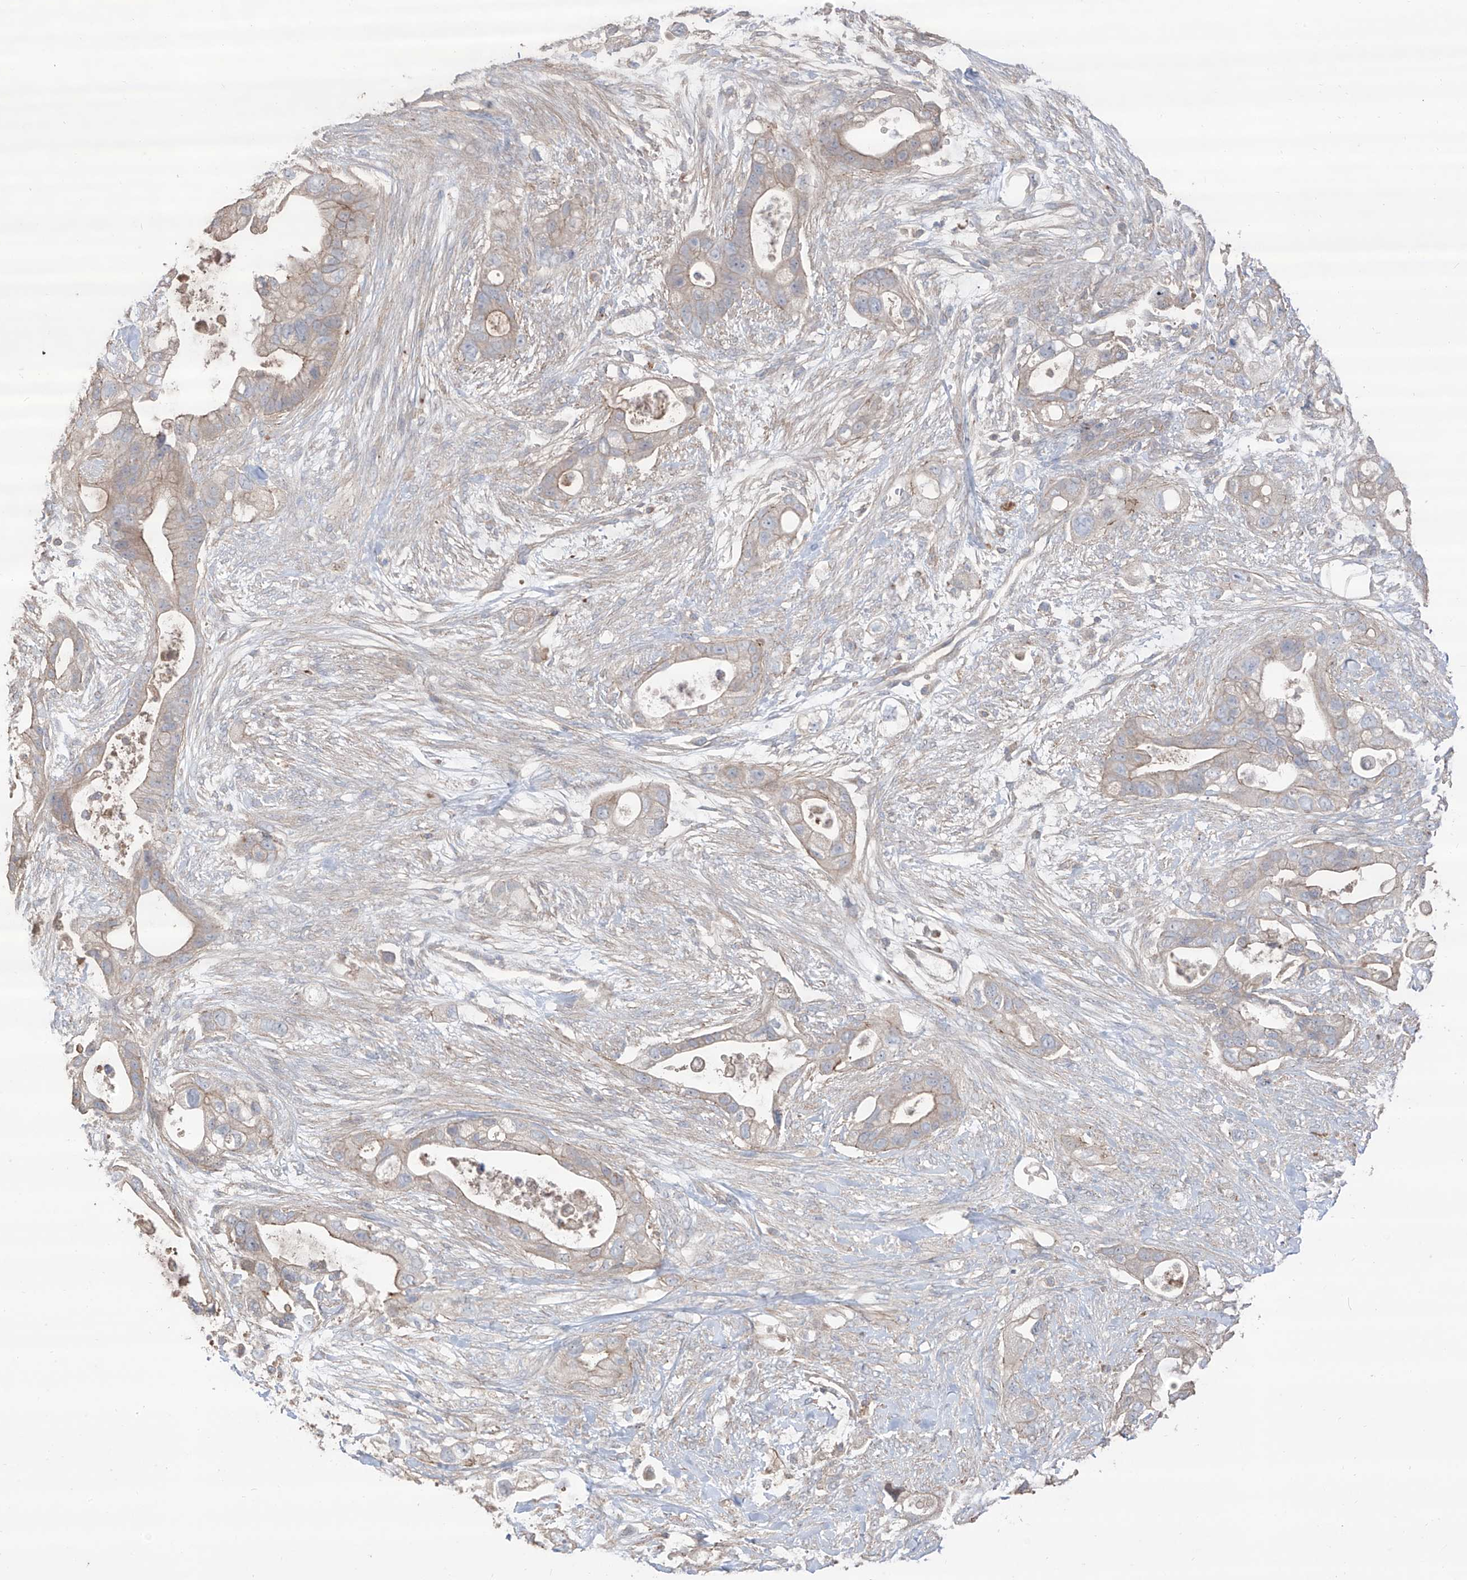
{"staining": {"intensity": "weak", "quantity": "<25%", "location": "cytoplasmic/membranous"}, "tissue": "pancreatic cancer", "cell_type": "Tumor cells", "image_type": "cancer", "snomed": [{"axis": "morphology", "description": "Adenocarcinoma, NOS"}, {"axis": "topography", "description": "Pancreas"}], "caption": "IHC of human pancreatic cancer (adenocarcinoma) shows no staining in tumor cells.", "gene": "EDN1", "patient": {"sex": "male", "age": 53}}